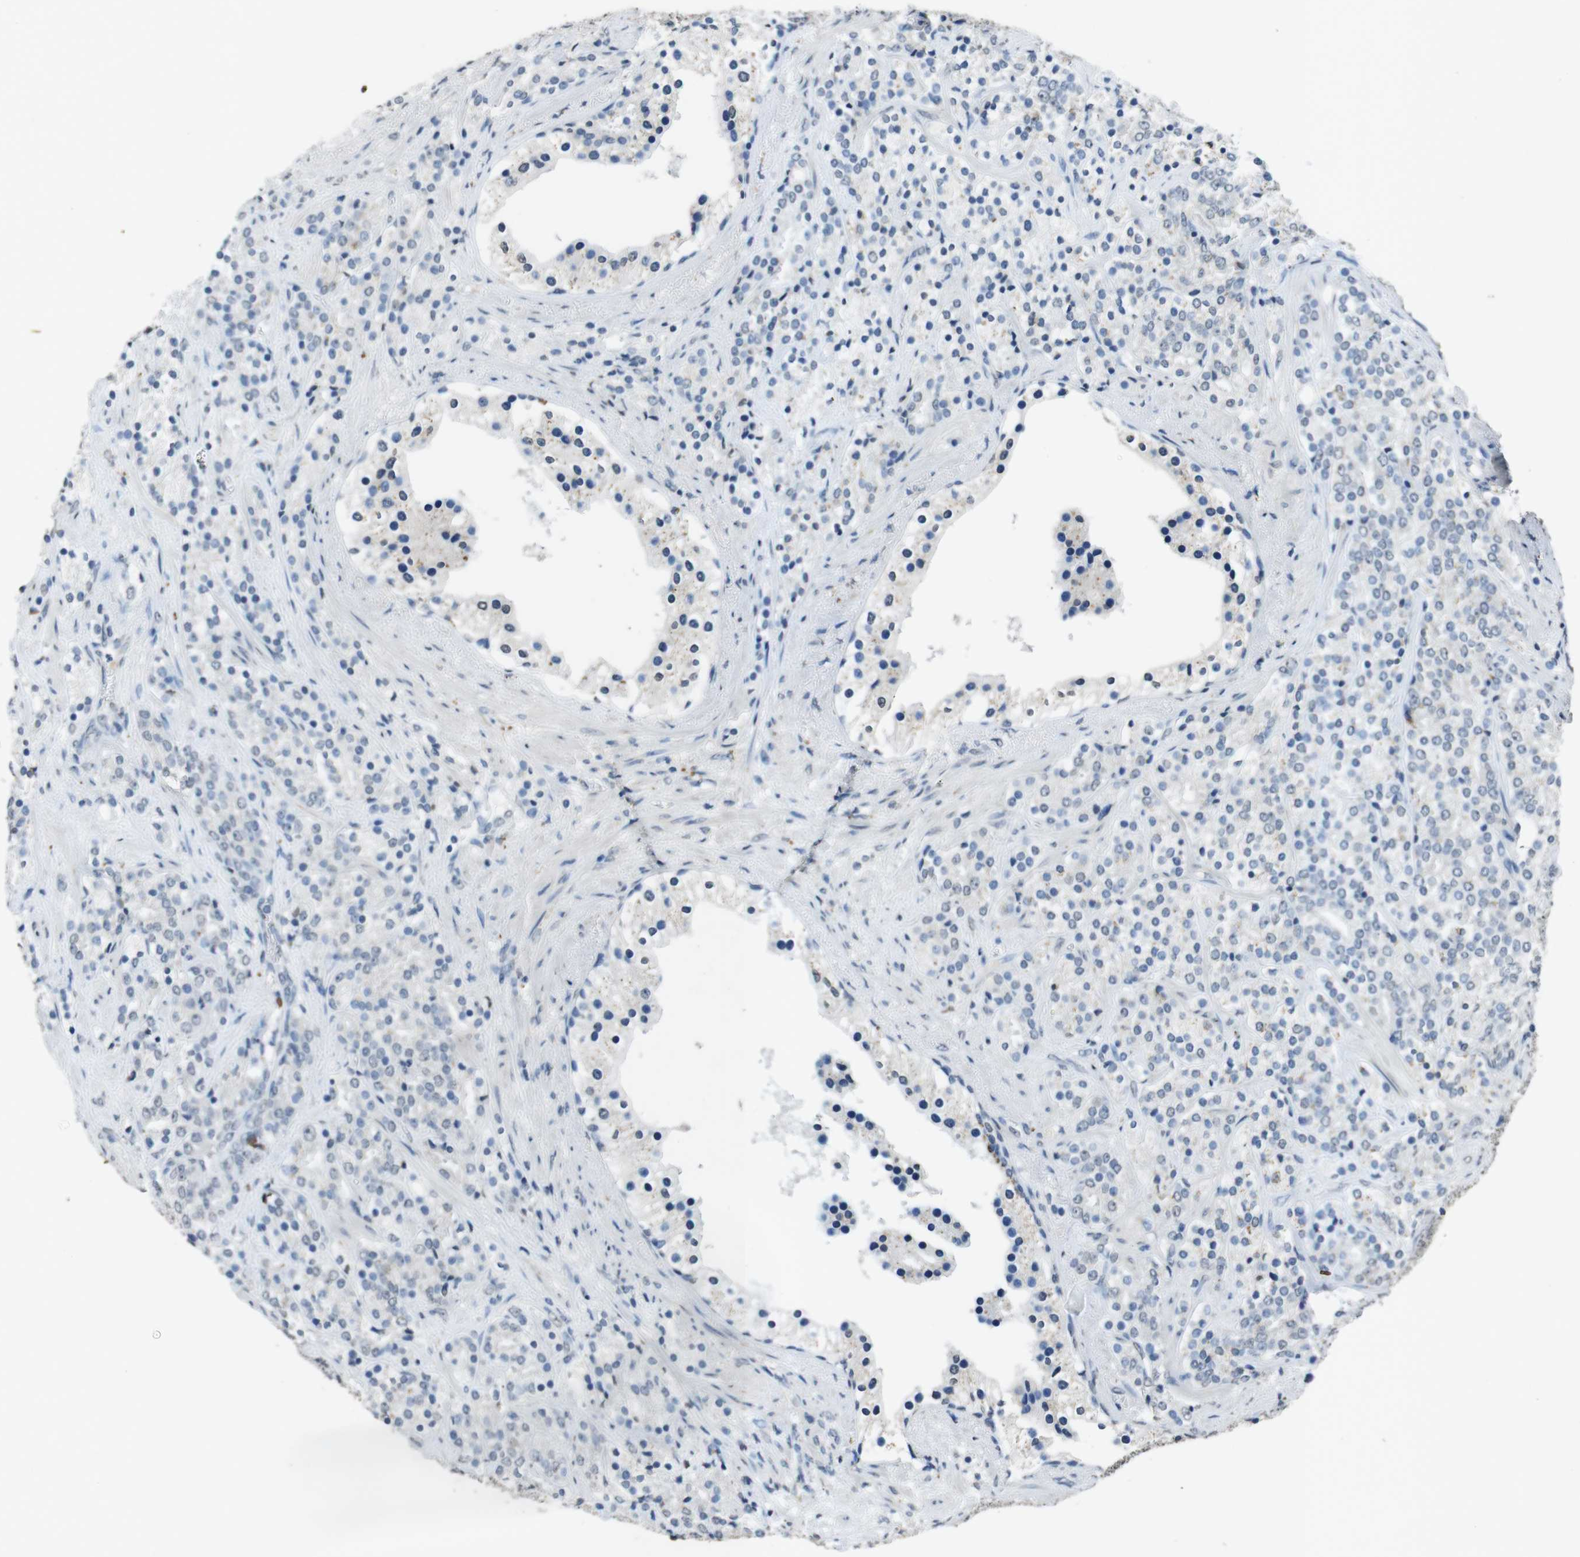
{"staining": {"intensity": "negative", "quantity": "none", "location": "none"}, "tissue": "prostate cancer", "cell_type": "Tumor cells", "image_type": "cancer", "snomed": [{"axis": "morphology", "description": "Adenocarcinoma, High grade"}, {"axis": "topography", "description": "Prostate"}], "caption": "High-grade adenocarcinoma (prostate) stained for a protein using immunohistochemistry displays no positivity tumor cells.", "gene": "STBD1", "patient": {"sex": "male", "age": 71}}